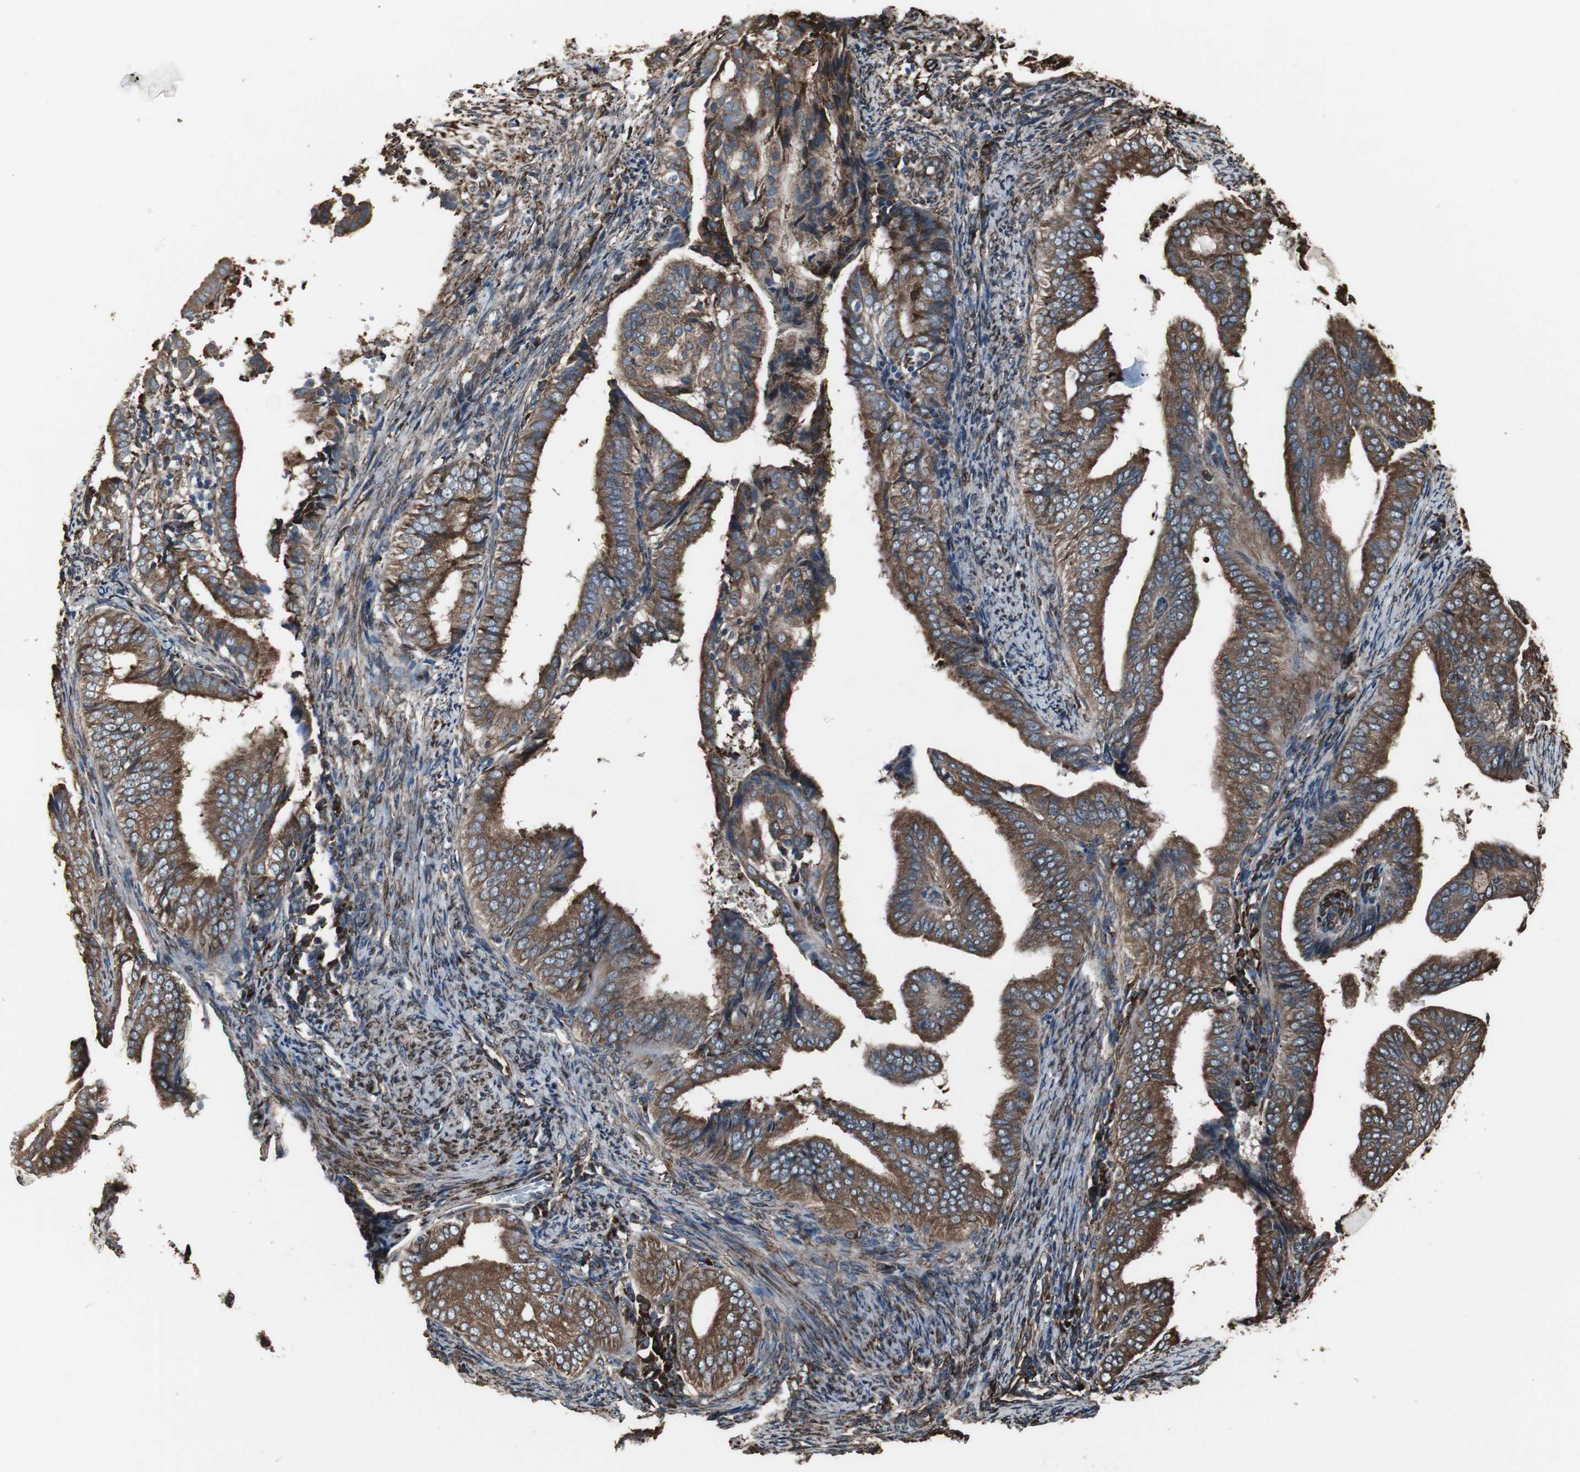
{"staining": {"intensity": "strong", "quantity": ">75%", "location": "cytoplasmic/membranous"}, "tissue": "endometrial cancer", "cell_type": "Tumor cells", "image_type": "cancer", "snomed": [{"axis": "morphology", "description": "Adenocarcinoma, NOS"}, {"axis": "topography", "description": "Endometrium"}], "caption": "Protein staining of endometrial adenocarcinoma tissue shows strong cytoplasmic/membranous expression in approximately >75% of tumor cells. The staining was performed using DAB to visualize the protein expression in brown, while the nuclei were stained in blue with hematoxylin (Magnification: 20x).", "gene": "CALU", "patient": {"sex": "female", "age": 58}}